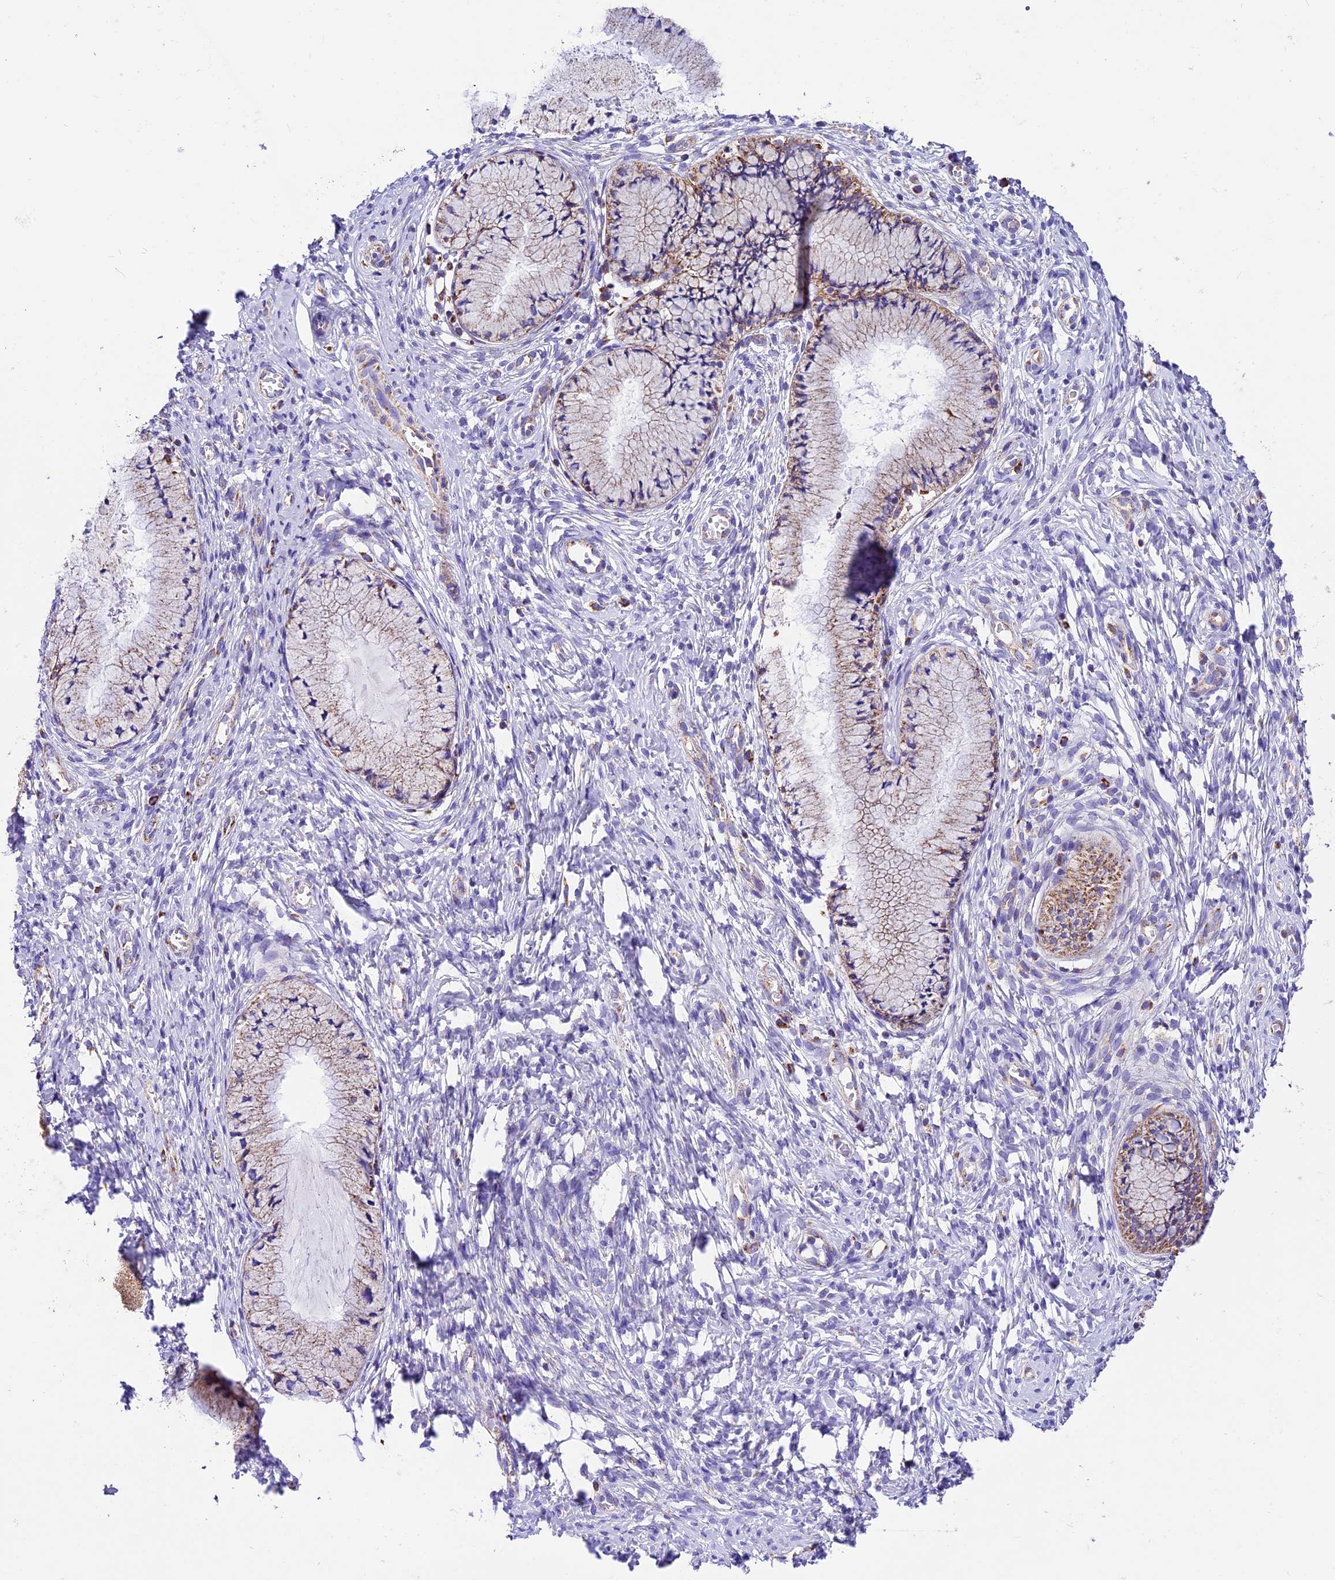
{"staining": {"intensity": "moderate", "quantity": "25%-75%", "location": "cytoplasmic/membranous"}, "tissue": "cervix", "cell_type": "Glandular cells", "image_type": "normal", "snomed": [{"axis": "morphology", "description": "Normal tissue, NOS"}, {"axis": "topography", "description": "Cervix"}], "caption": "High-magnification brightfield microscopy of normal cervix stained with DAB (3,3'-diaminobenzidine) (brown) and counterstained with hematoxylin (blue). glandular cells exhibit moderate cytoplasmic/membranous staining is appreciated in about25%-75% of cells.", "gene": "DCAF5", "patient": {"sex": "female", "age": 42}}